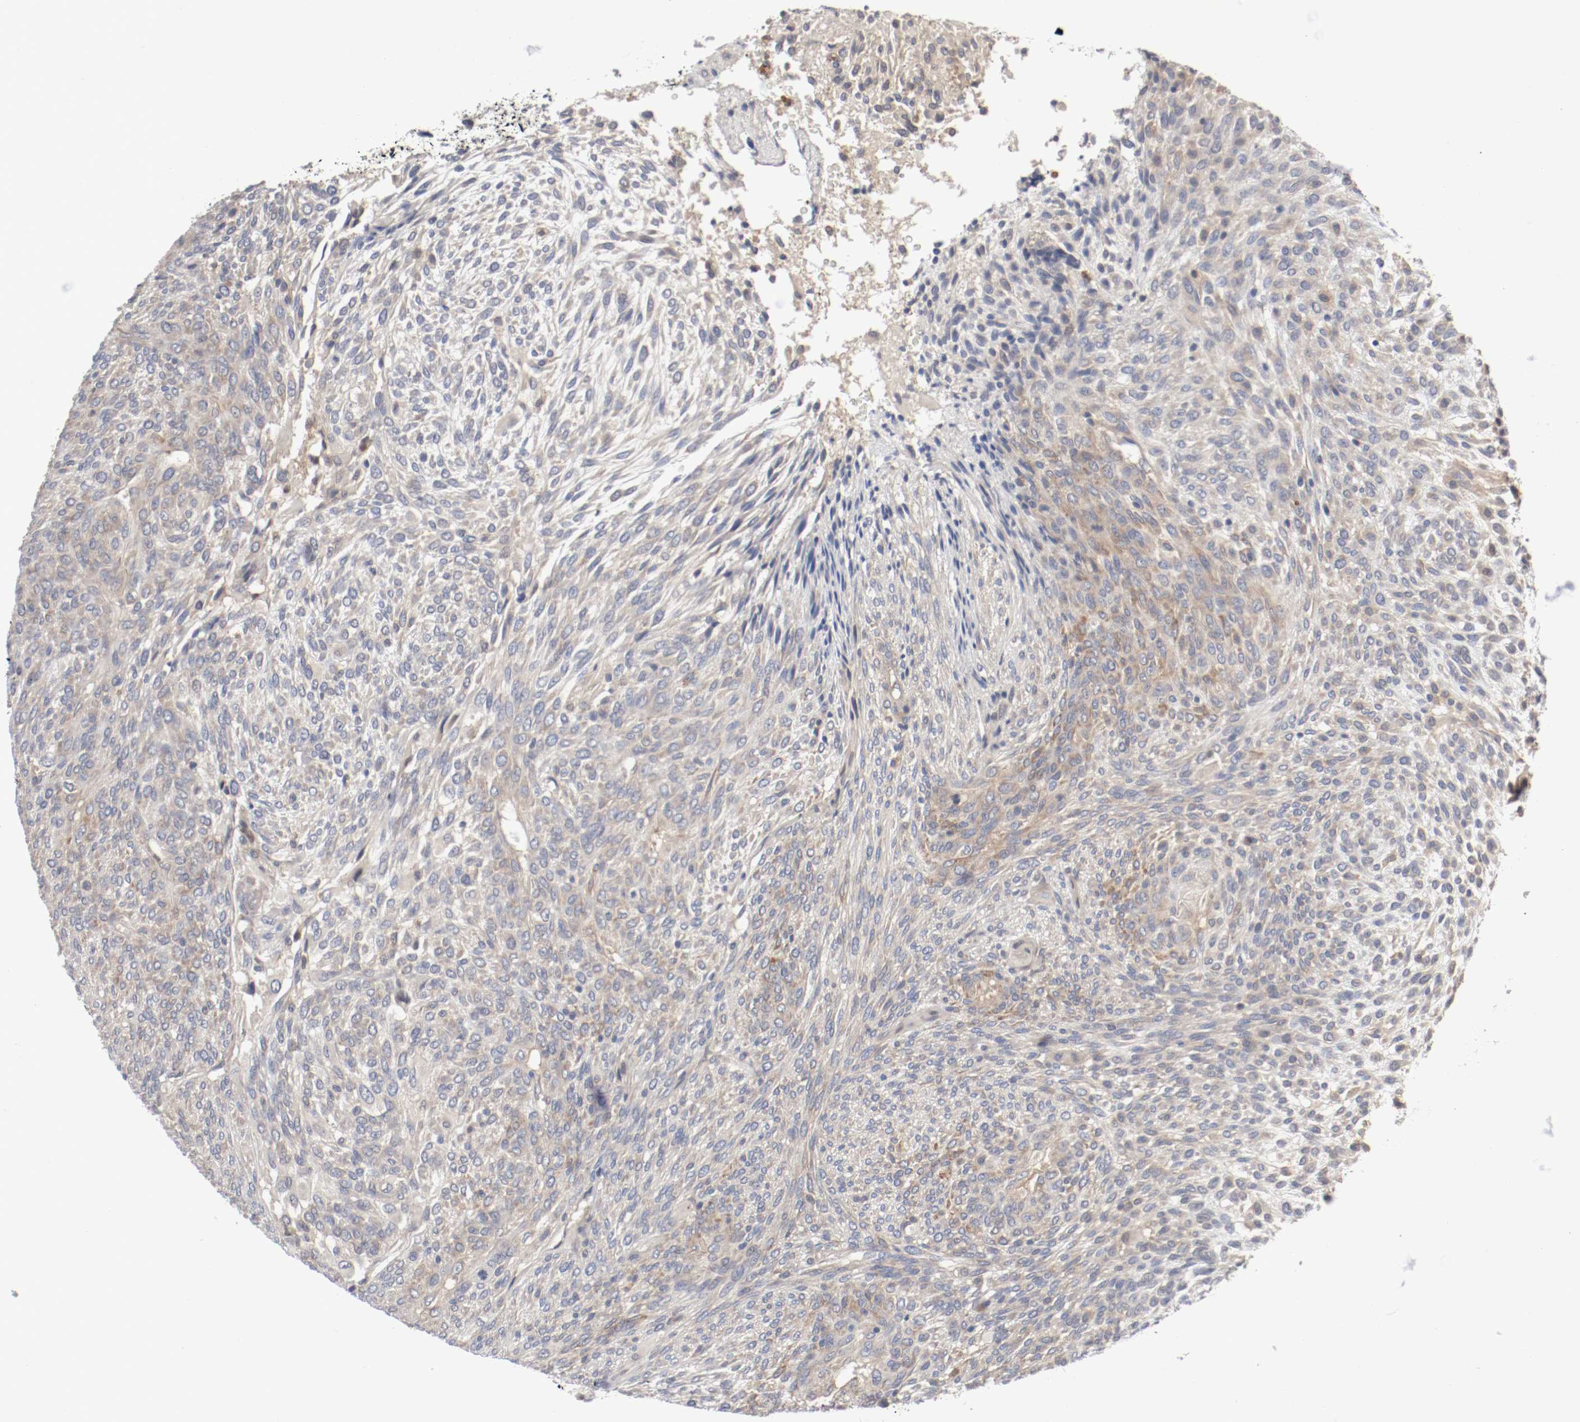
{"staining": {"intensity": "weak", "quantity": "25%-75%", "location": "cytoplasmic/membranous"}, "tissue": "glioma", "cell_type": "Tumor cells", "image_type": "cancer", "snomed": [{"axis": "morphology", "description": "Glioma, malignant, High grade"}, {"axis": "topography", "description": "Cerebral cortex"}], "caption": "Immunohistochemical staining of malignant glioma (high-grade) displays low levels of weak cytoplasmic/membranous protein positivity in approximately 25%-75% of tumor cells. The staining was performed using DAB, with brown indicating positive protein expression. Nuclei are stained blue with hematoxylin.", "gene": "REN", "patient": {"sex": "female", "age": 55}}